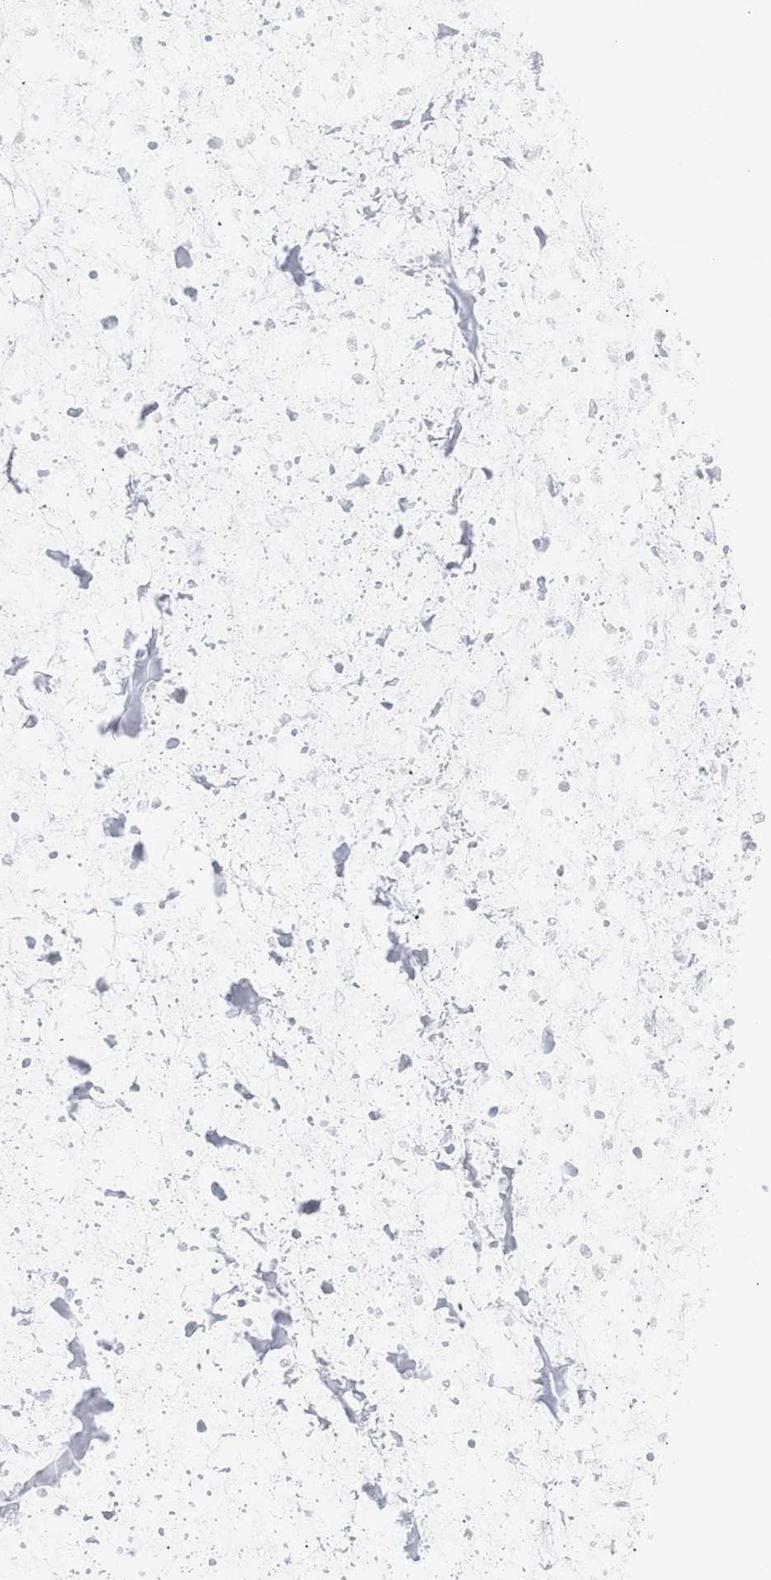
{"staining": {"intensity": "moderate", "quantity": ">75%", "location": "nuclear"}, "tissue": "ovarian cancer", "cell_type": "Tumor cells", "image_type": "cancer", "snomed": [{"axis": "morphology", "description": "Cystadenocarcinoma, mucinous, NOS"}, {"axis": "topography", "description": "Ovary"}], "caption": "Mucinous cystadenocarcinoma (ovarian) was stained to show a protein in brown. There is medium levels of moderate nuclear expression in about >75% of tumor cells.", "gene": "RBM8A", "patient": {"sex": "female", "age": 57}}